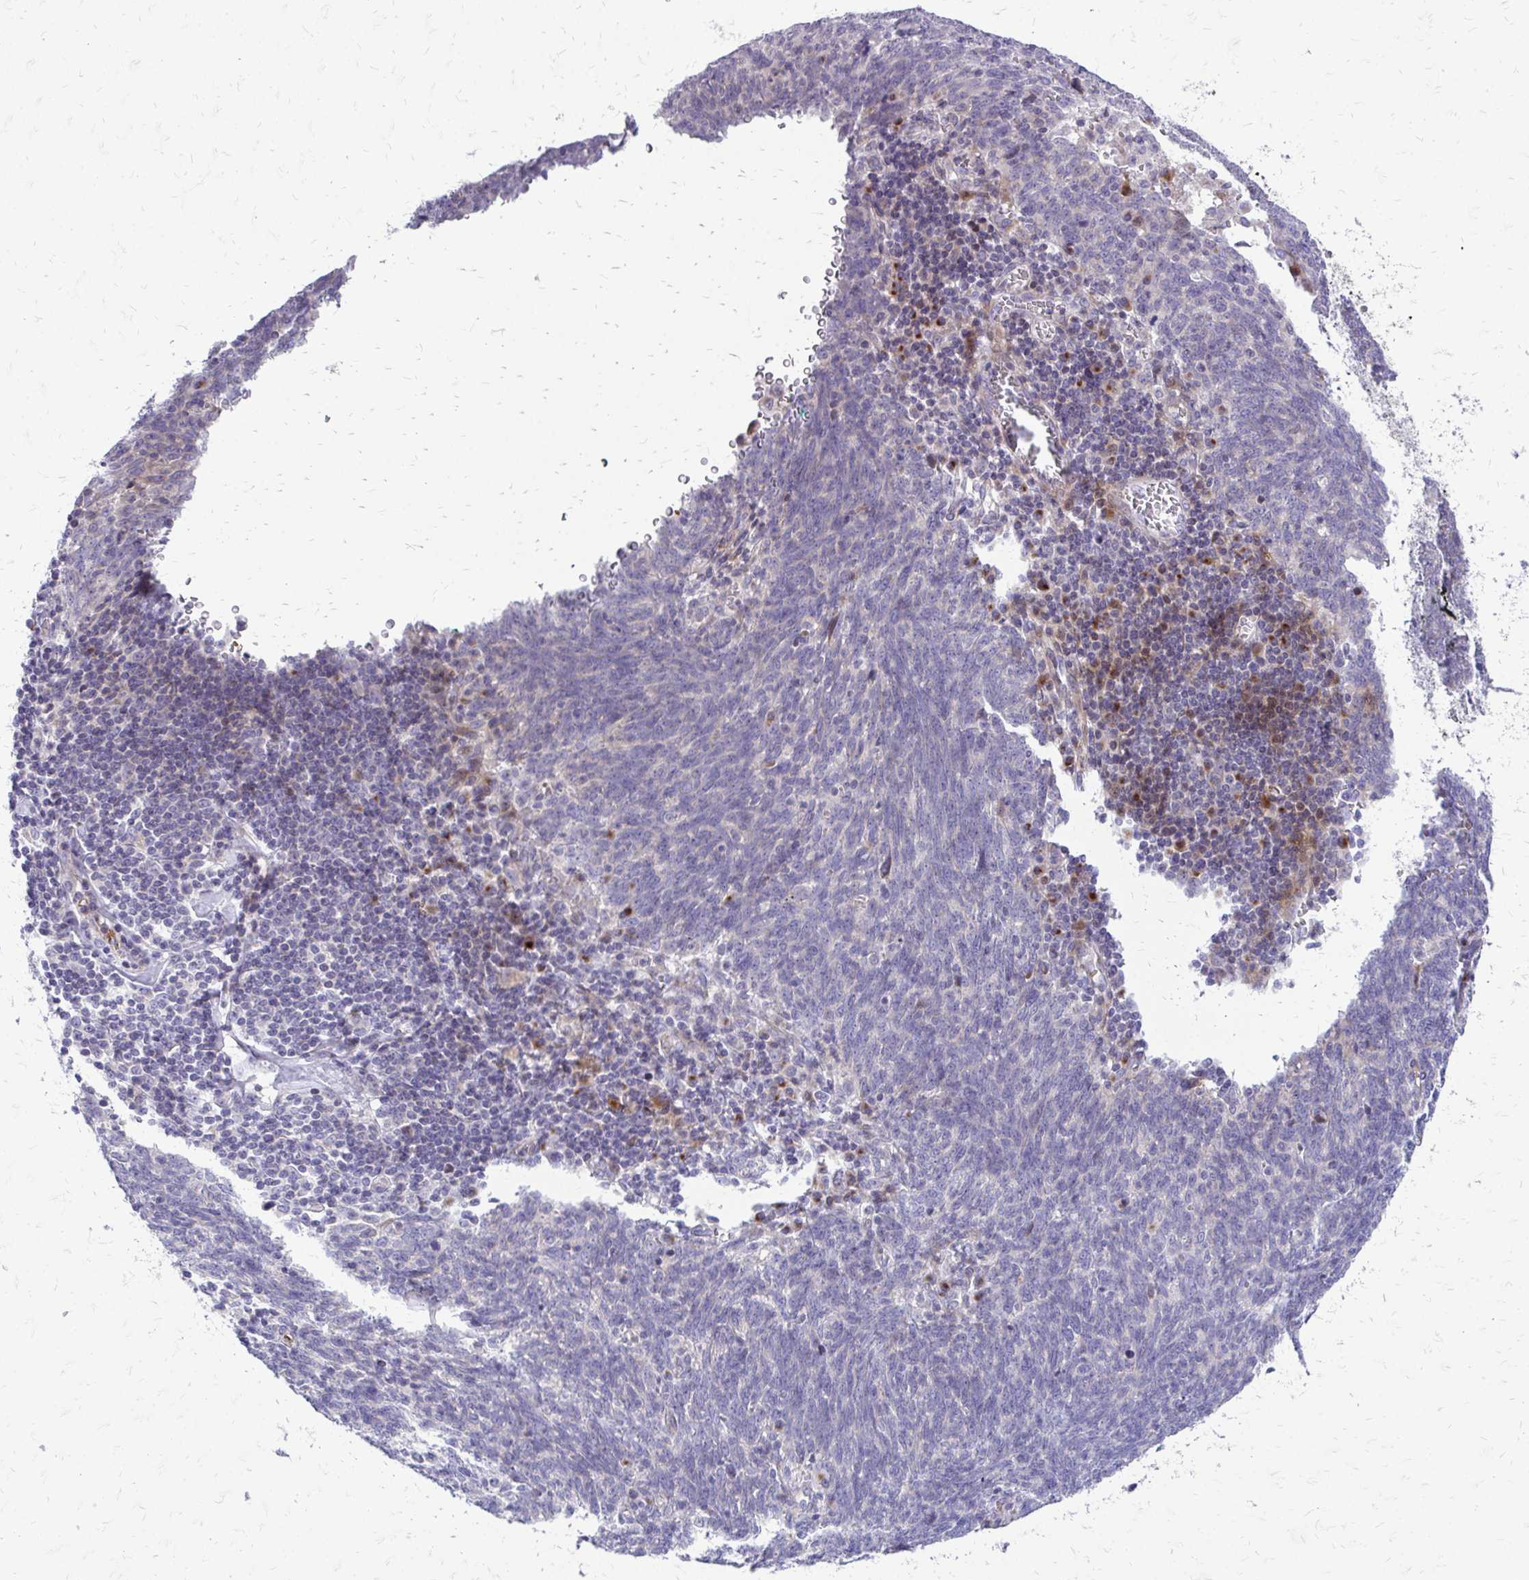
{"staining": {"intensity": "negative", "quantity": "none", "location": "none"}, "tissue": "lung cancer", "cell_type": "Tumor cells", "image_type": "cancer", "snomed": [{"axis": "morphology", "description": "Squamous cell carcinoma, NOS"}, {"axis": "topography", "description": "Lung"}], "caption": "This is an immunohistochemistry photomicrograph of human lung squamous cell carcinoma. There is no staining in tumor cells.", "gene": "FUNDC2", "patient": {"sex": "female", "age": 72}}